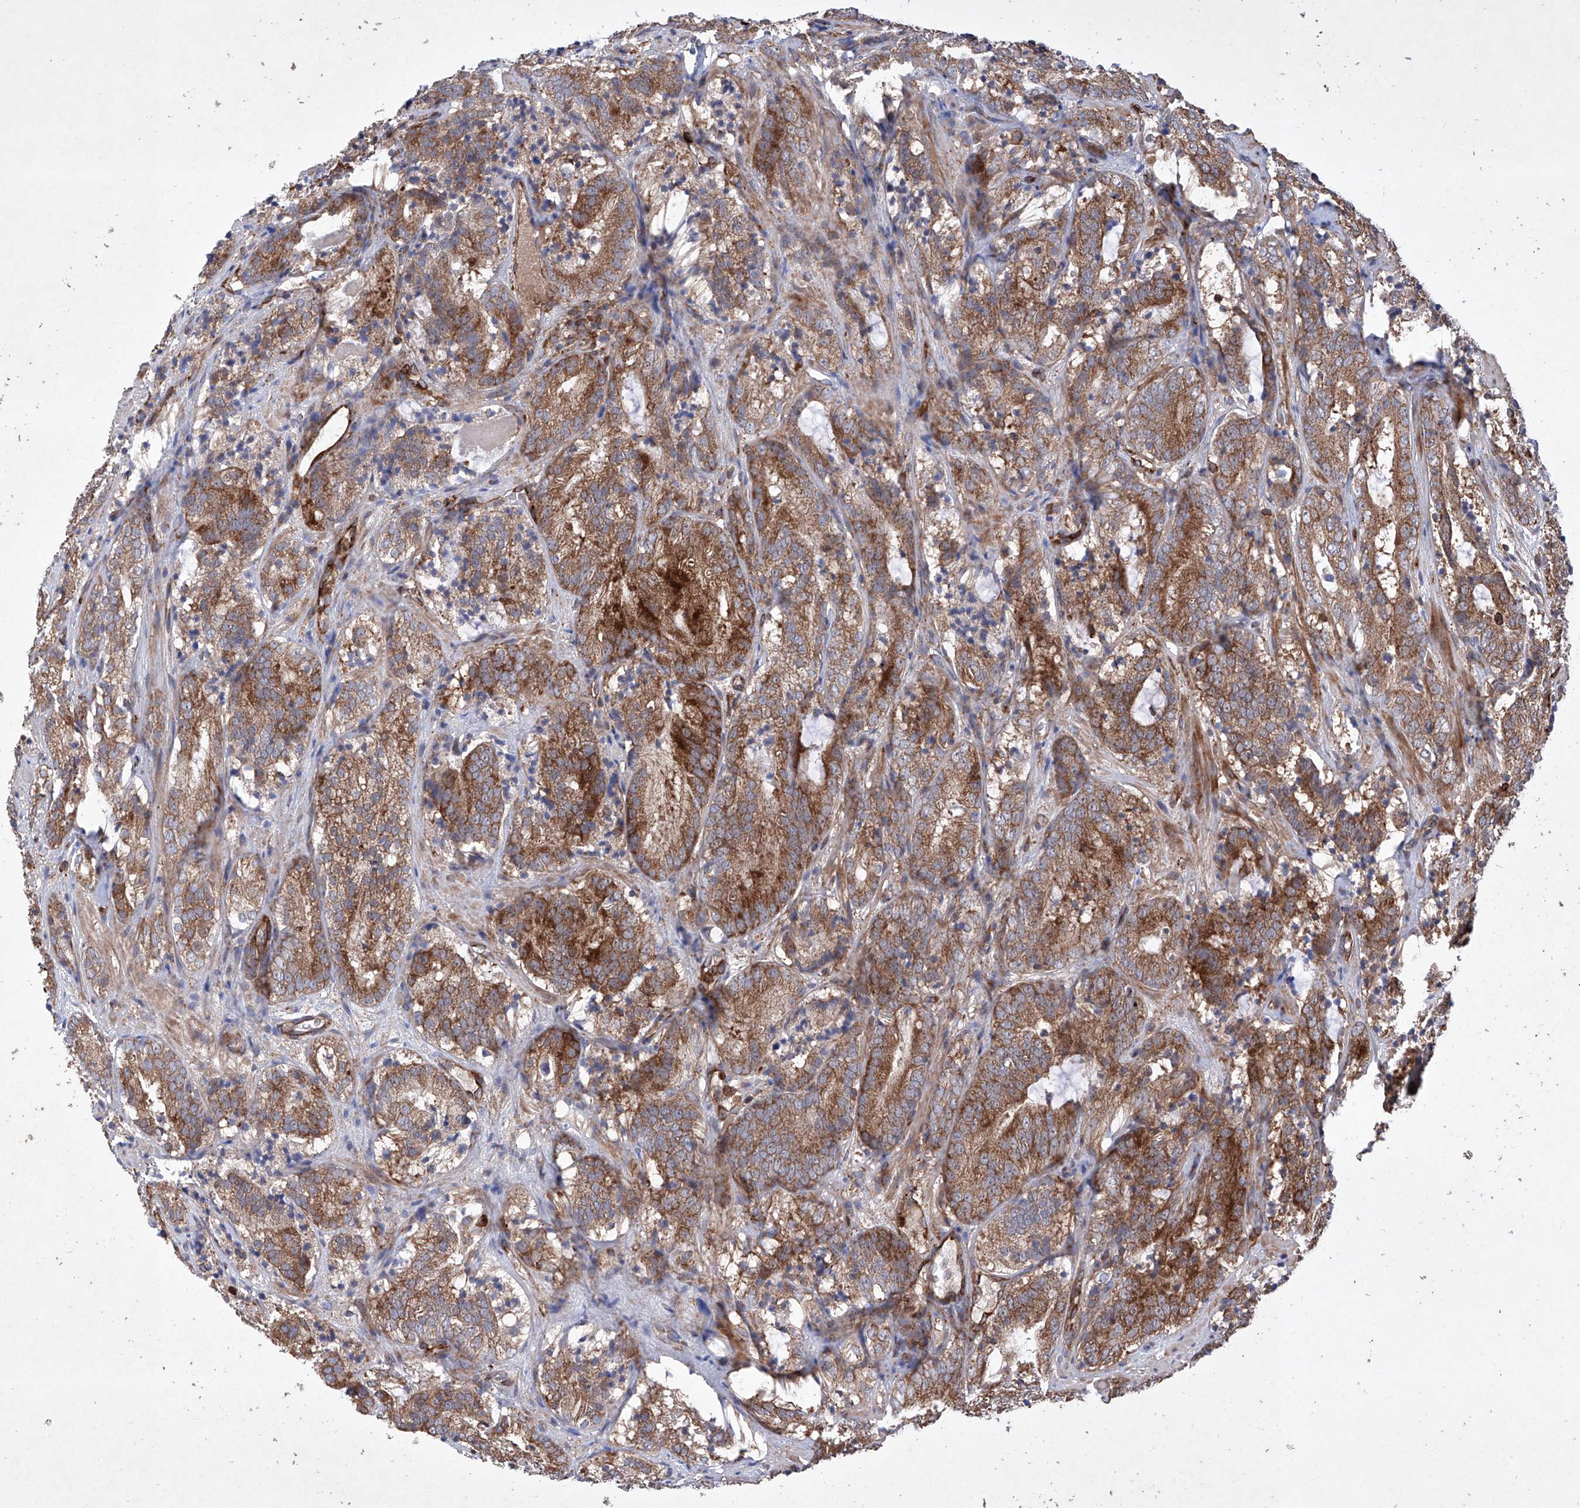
{"staining": {"intensity": "moderate", "quantity": ">75%", "location": "cytoplasmic/membranous"}, "tissue": "prostate cancer", "cell_type": "Tumor cells", "image_type": "cancer", "snomed": [{"axis": "morphology", "description": "Adenocarcinoma, High grade"}, {"axis": "topography", "description": "Prostate"}], "caption": "Immunohistochemistry of prostate high-grade adenocarcinoma shows medium levels of moderate cytoplasmic/membranous staining in approximately >75% of tumor cells. (Brightfield microscopy of DAB IHC at high magnification).", "gene": "TIMM23", "patient": {"sex": "male", "age": 57}}